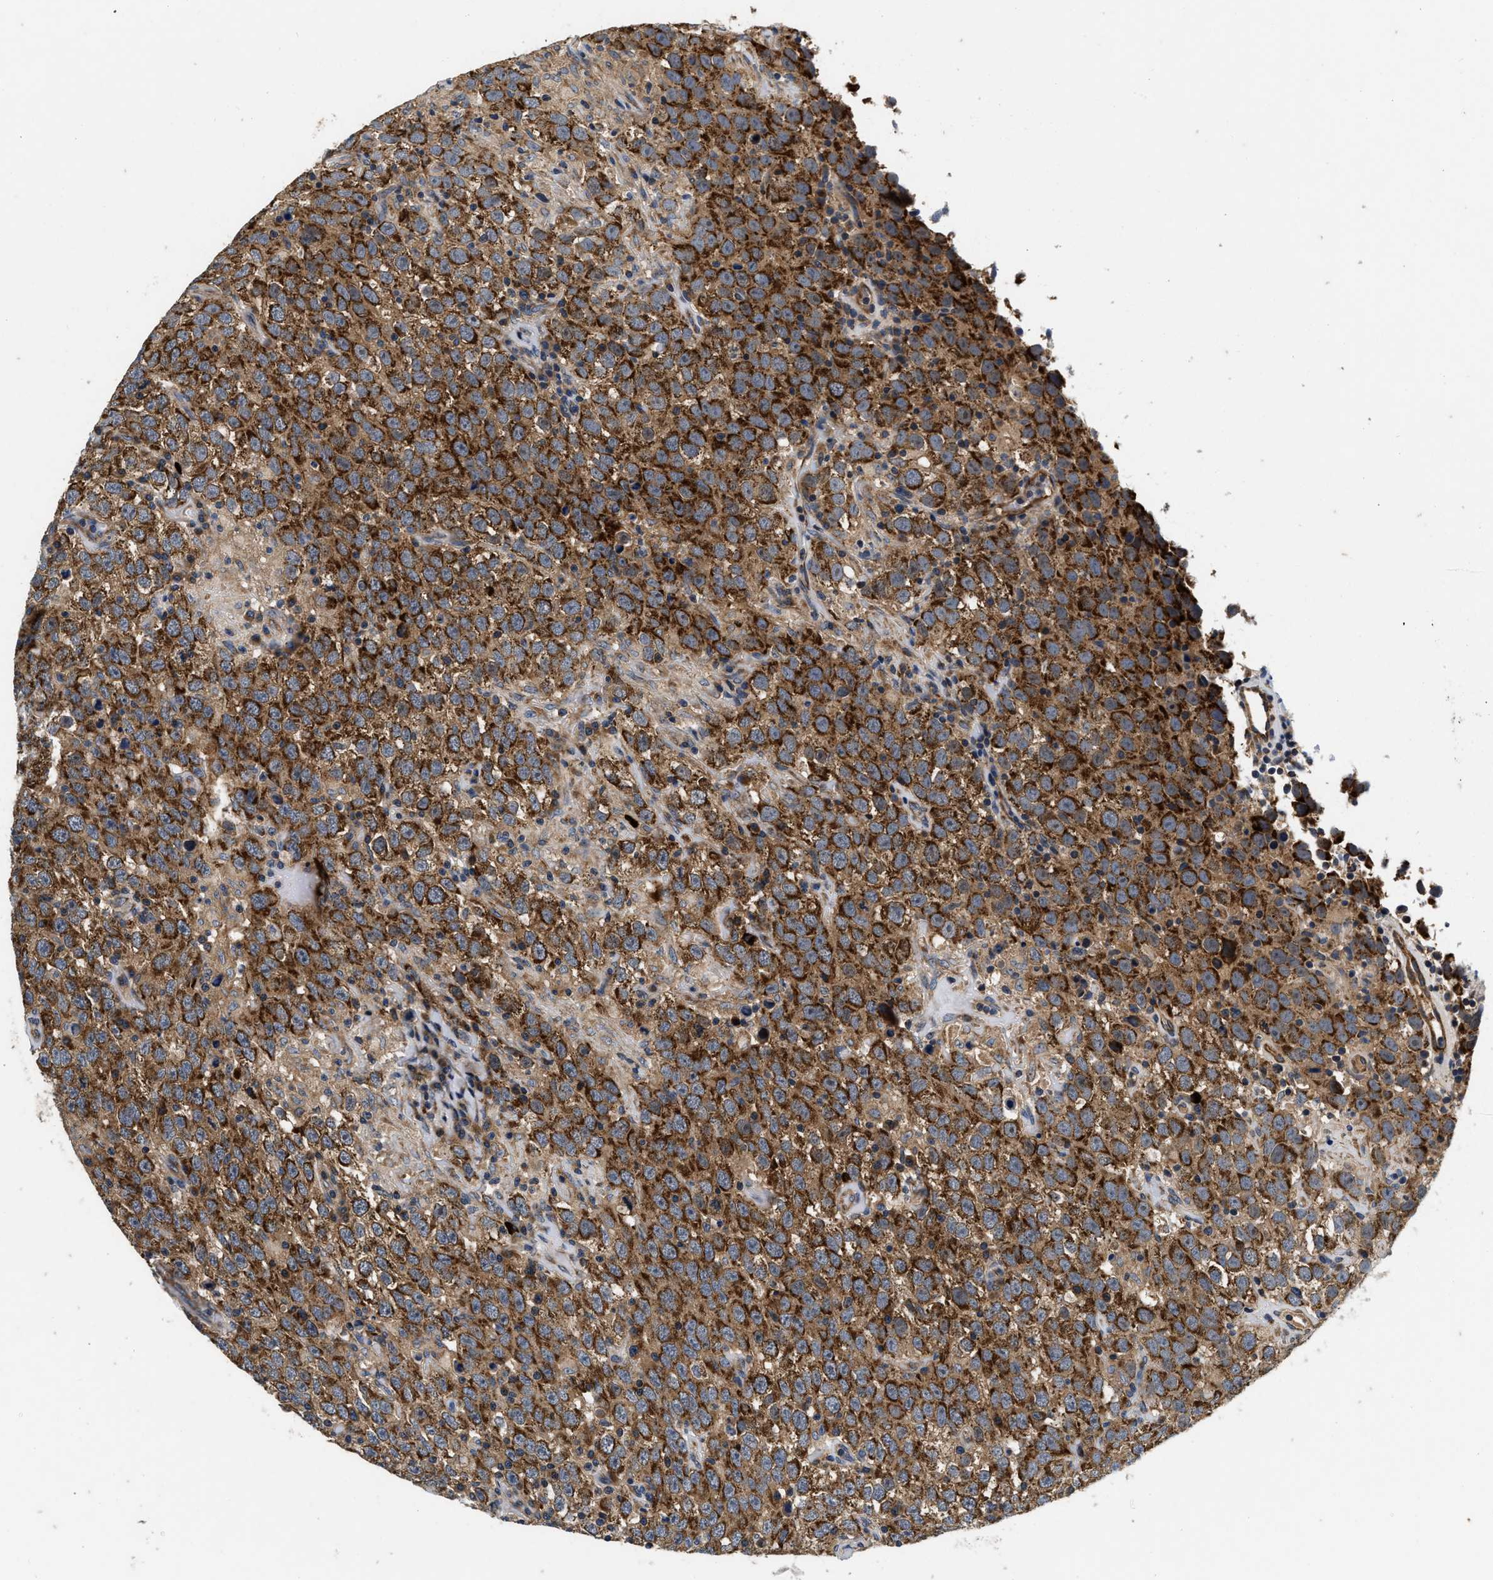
{"staining": {"intensity": "strong", "quantity": ">75%", "location": "cytoplasmic/membranous"}, "tissue": "testis cancer", "cell_type": "Tumor cells", "image_type": "cancer", "snomed": [{"axis": "morphology", "description": "Seminoma, NOS"}, {"axis": "topography", "description": "Testis"}], "caption": "IHC (DAB (3,3'-diaminobenzidine)) staining of human testis seminoma demonstrates strong cytoplasmic/membranous protein staining in about >75% of tumor cells.", "gene": "NME6", "patient": {"sex": "male", "age": 41}}